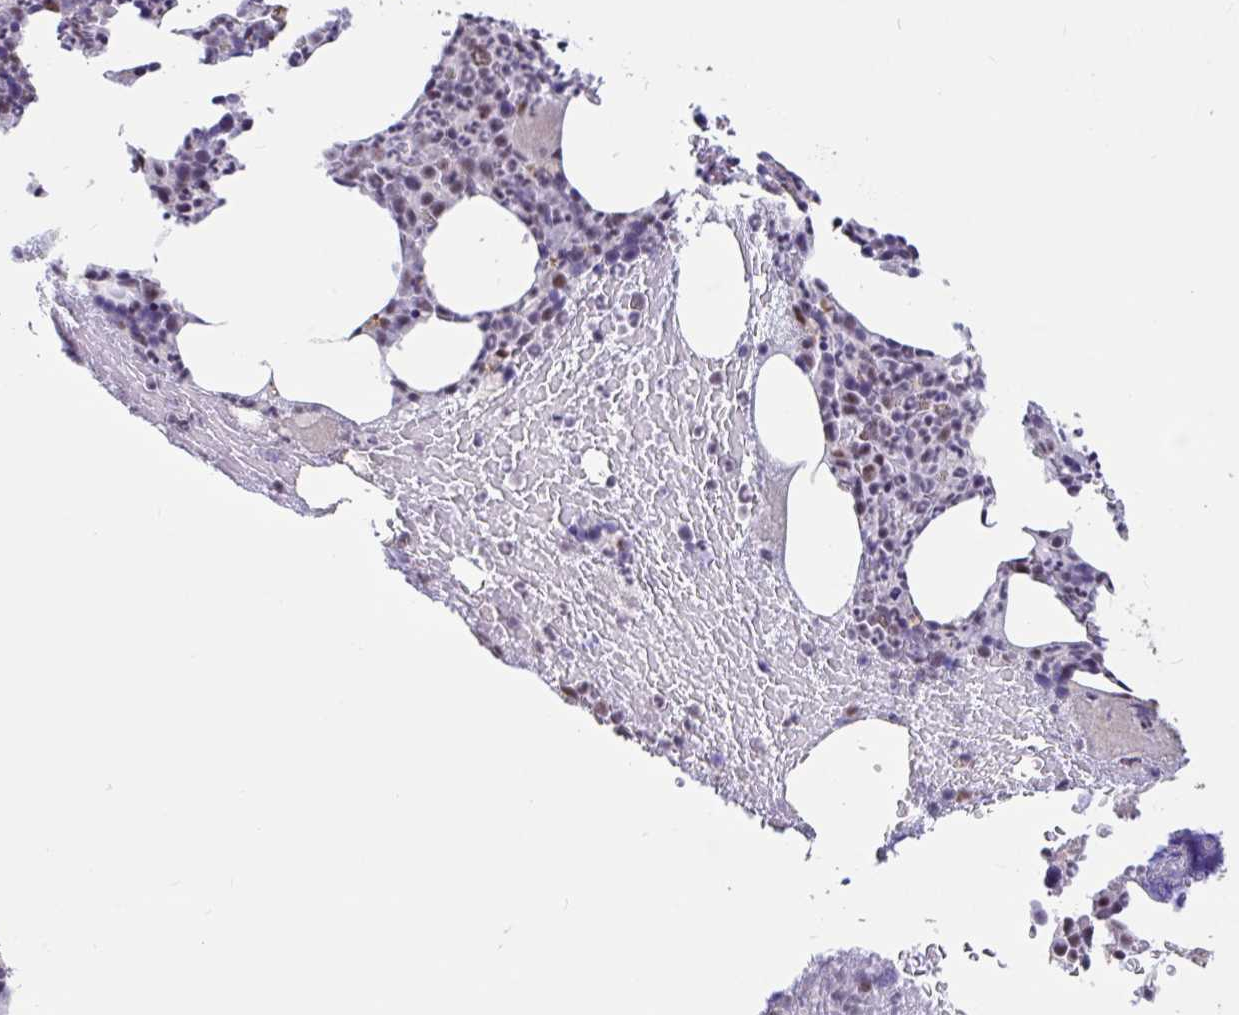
{"staining": {"intensity": "moderate", "quantity": "<25%", "location": "nuclear"}, "tissue": "bone marrow", "cell_type": "Hematopoietic cells", "image_type": "normal", "snomed": [{"axis": "morphology", "description": "Normal tissue, NOS"}, {"axis": "topography", "description": "Bone marrow"}], "caption": "Bone marrow stained with a brown dye shows moderate nuclear positive staining in about <25% of hematopoietic cells.", "gene": "DDX39A", "patient": {"sex": "female", "age": 59}}